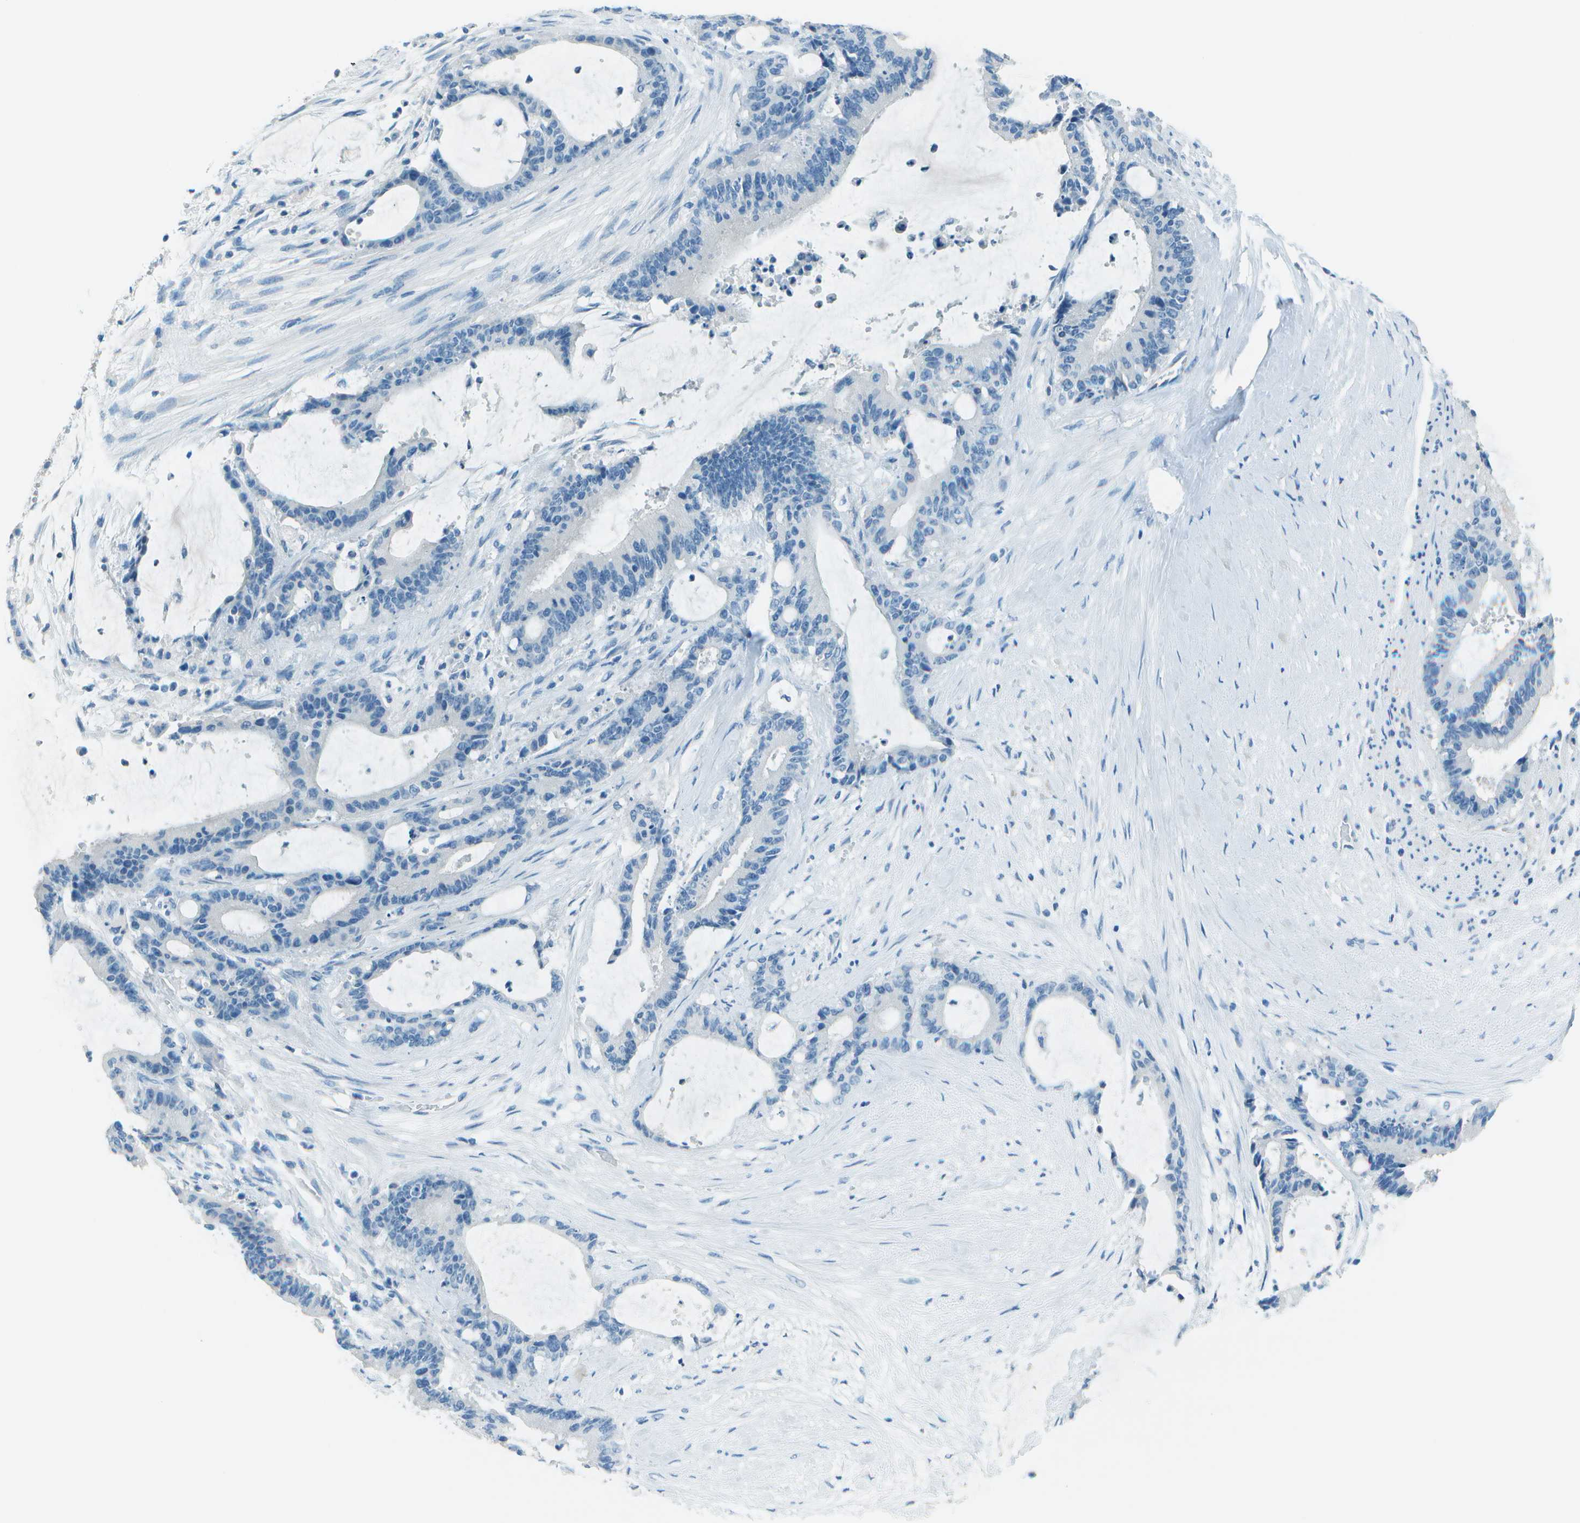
{"staining": {"intensity": "negative", "quantity": "none", "location": "none"}, "tissue": "liver cancer", "cell_type": "Tumor cells", "image_type": "cancer", "snomed": [{"axis": "morphology", "description": "Cholangiocarcinoma"}, {"axis": "topography", "description": "Liver"}], "caption": "DAB (3,3'-diaminobenzidine) immunohistochemical staining of human liver cancer shows no significant staining in tumor cells.", "gene": "FGF1", "patient": {"sex": "female", "age": 73}}